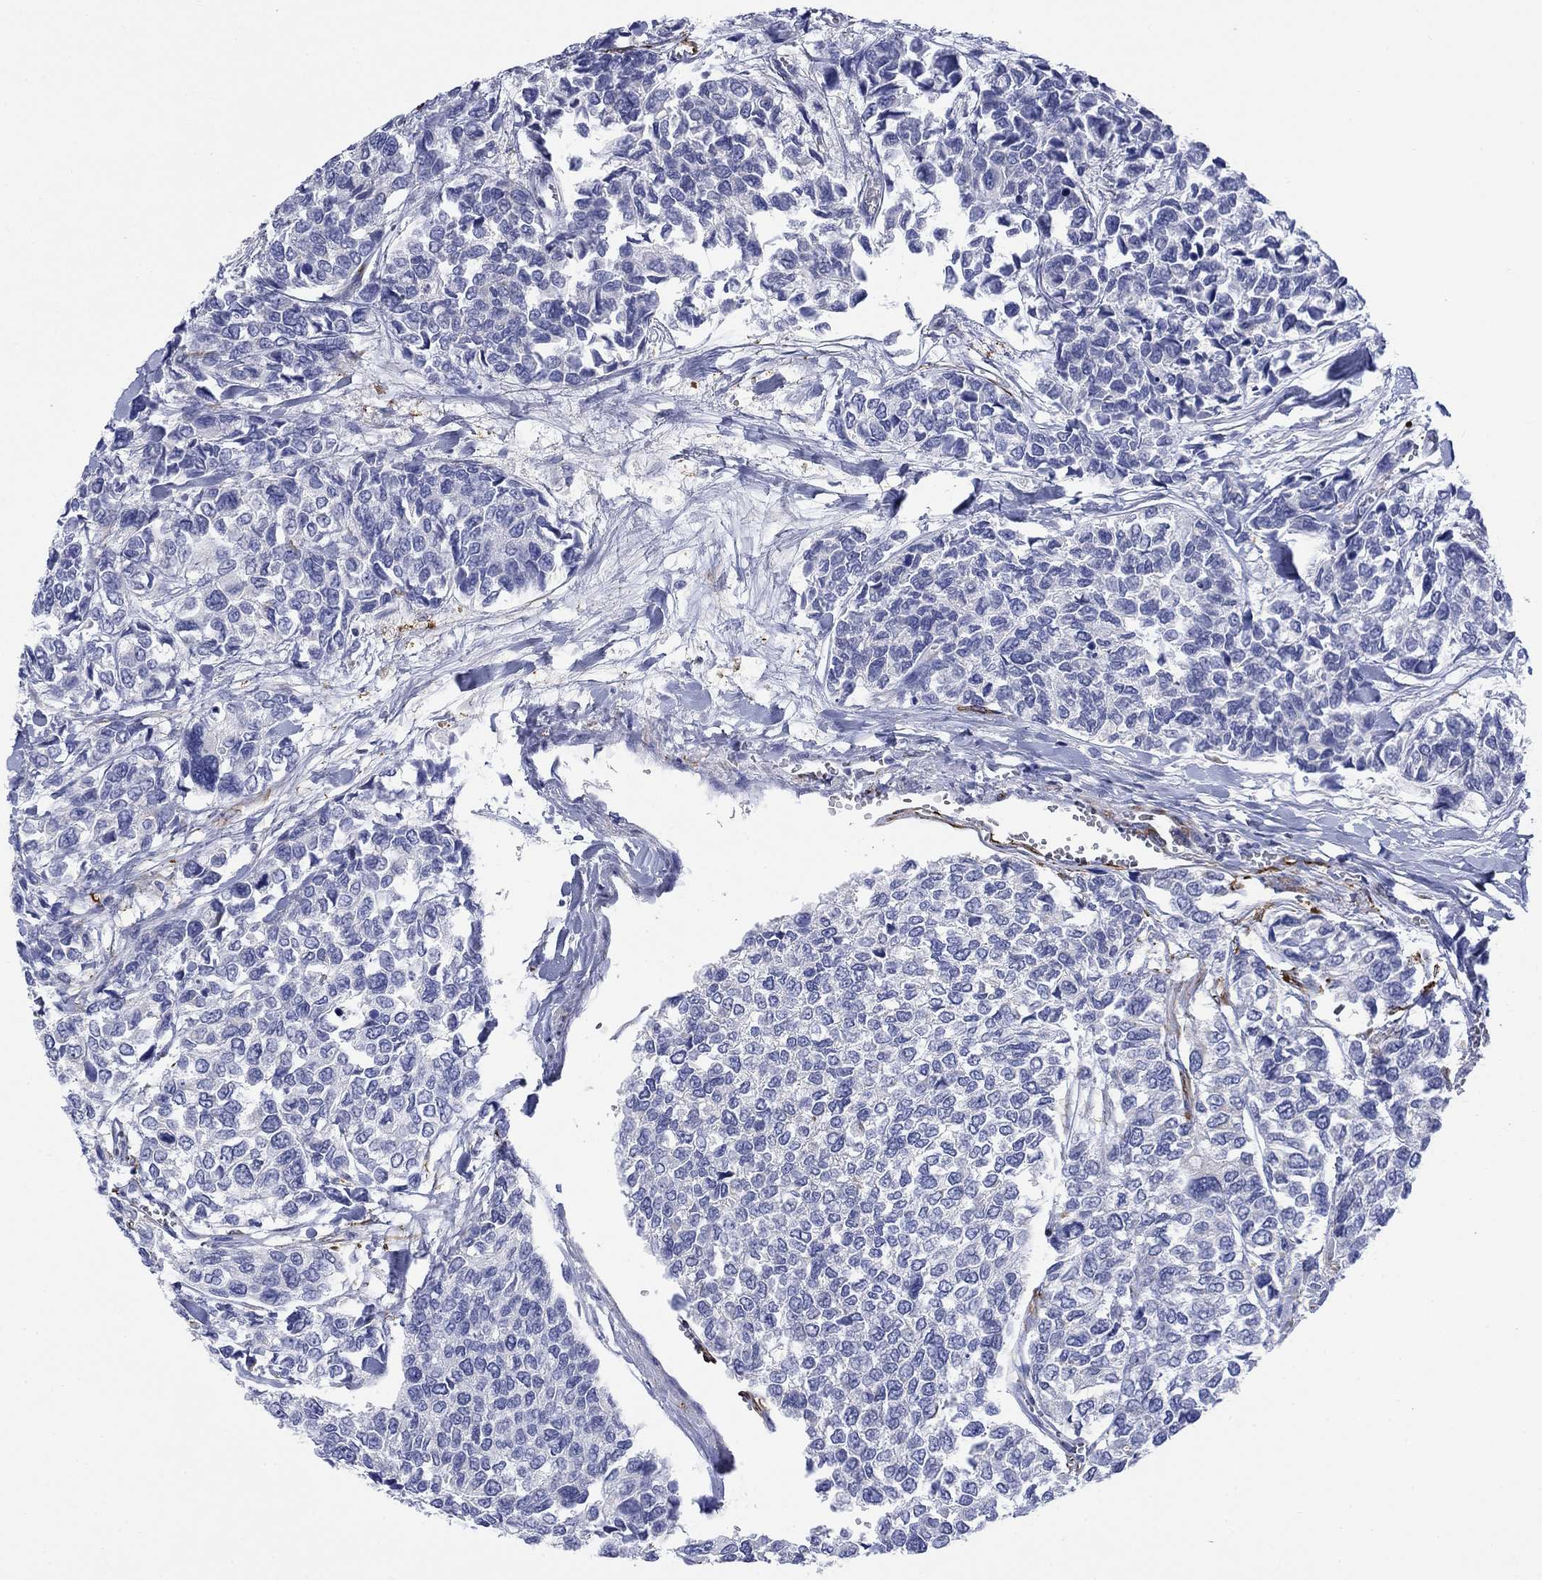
{"staining": {"intensity": "negative", "quantity": "none", "location": "none"}, "tissue": "urothelial cancer", "cell_type": "Tumor cells", "image_type": "cancer", "snomed": [{"axis": "morphology", "description": "Urothelial carcinoma, High grade"}, {"axis": "topography", "description": "Urinary bladder"}], "caption": "Immunohistochemical staining of human urothelial carcinoma (high-grade) displays no significant expression in tumor cells. Nuclei are stained in blue.", "gene": "PTPRZ1", "patient": {"sex": "male", "age": 77}}